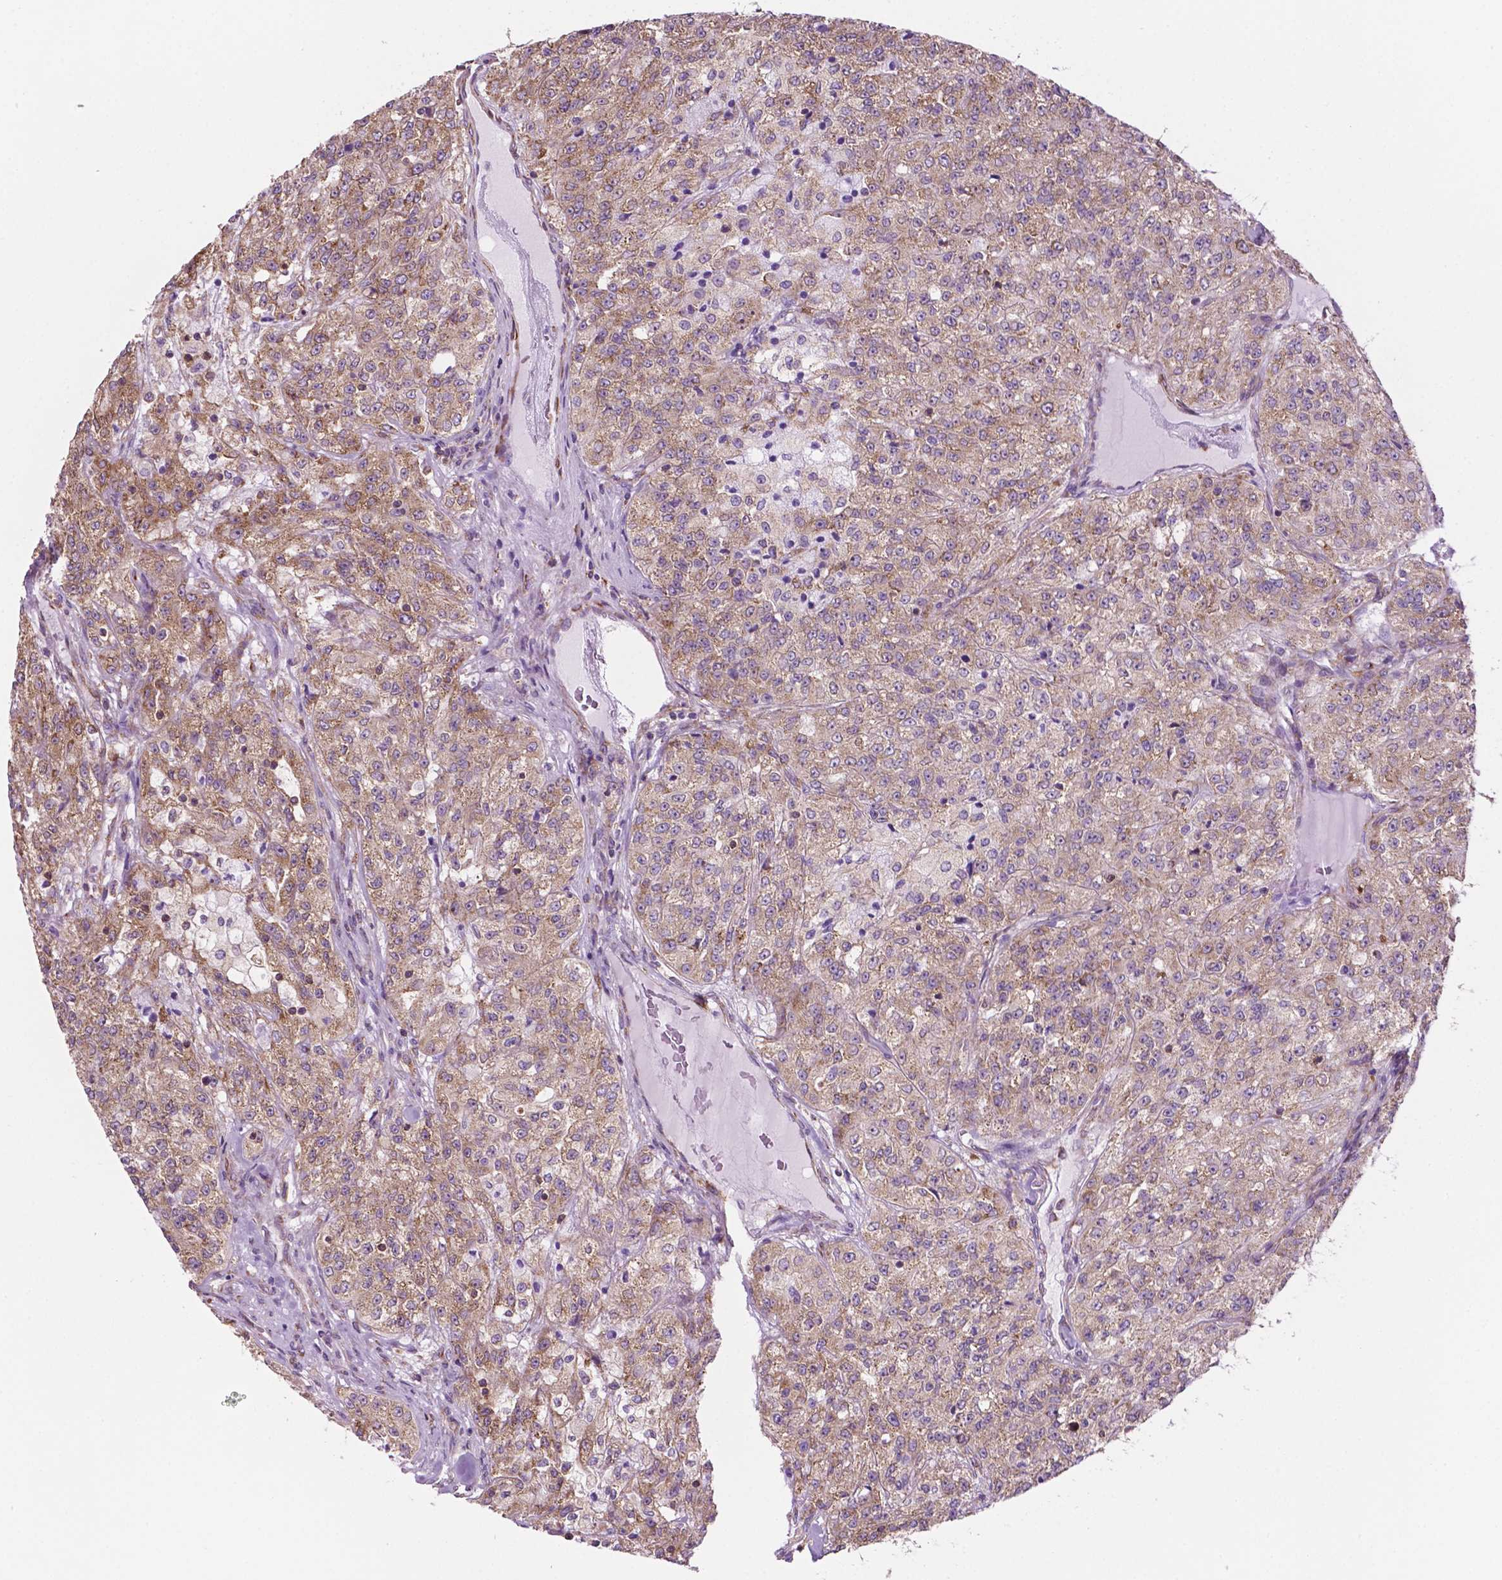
{"staining": {"intensity": "weak", "quantity": "25%-75%", "location": "cytoplasmic/membranous"}, "tissue": "renal cancer", "cell_type": "Tumor cells", "image_type": "cancer", "snomed": [{"axis": "morphology", "description": "Adenocarcinoma, NOS"}, {"axis": "topography", "description": "Kidney"}], "caption": "Renal cancer stained with a brown dye demonstrates weak cytoplasmic/membranous positive positivity in approximately 25%-75% of tumor cells.", "gene": "RPL29", "patient": {"sex": "female", "age": 63}}